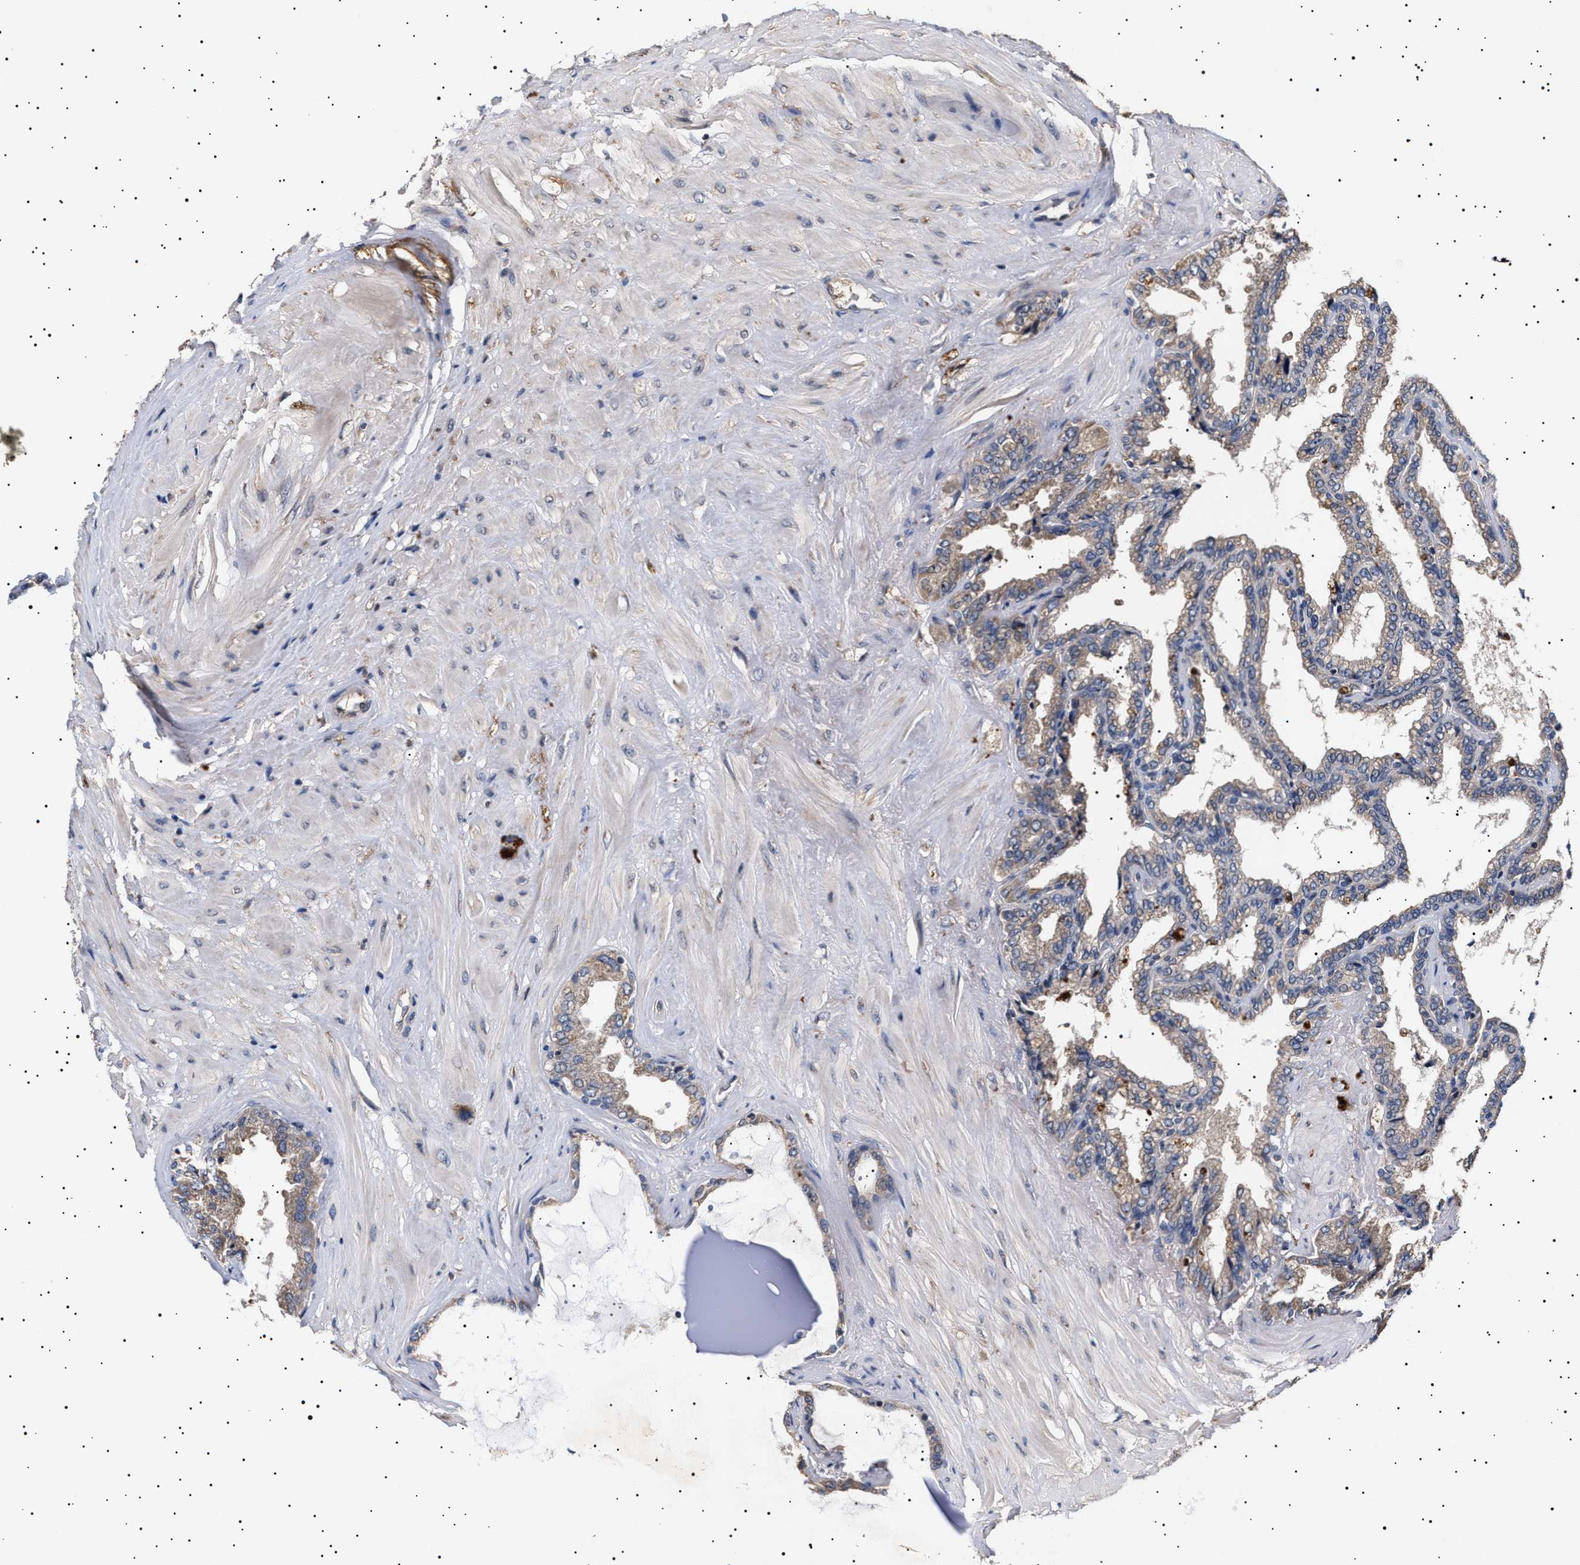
{"staining": {"intensity": "weak", "quantity": "25%-75%", "location": "cytoplasmic/membranous"}, "tissue": "seminal vesicle", "cell_type": "Glandular cells", "image_type": "normal", "snomed": [{"axis": "morphology", "description": "Normal tissue, NOS"}, {"axis": "topography", "description": "Seminal veicle"}], "caption": "Benign seminal vesicle reveals weak cytoplasmic/membranous positivity in about 25%-75% of glandular cells.", "gene": "KRBA1", "patient": {"sex": "male", "age": 46}}